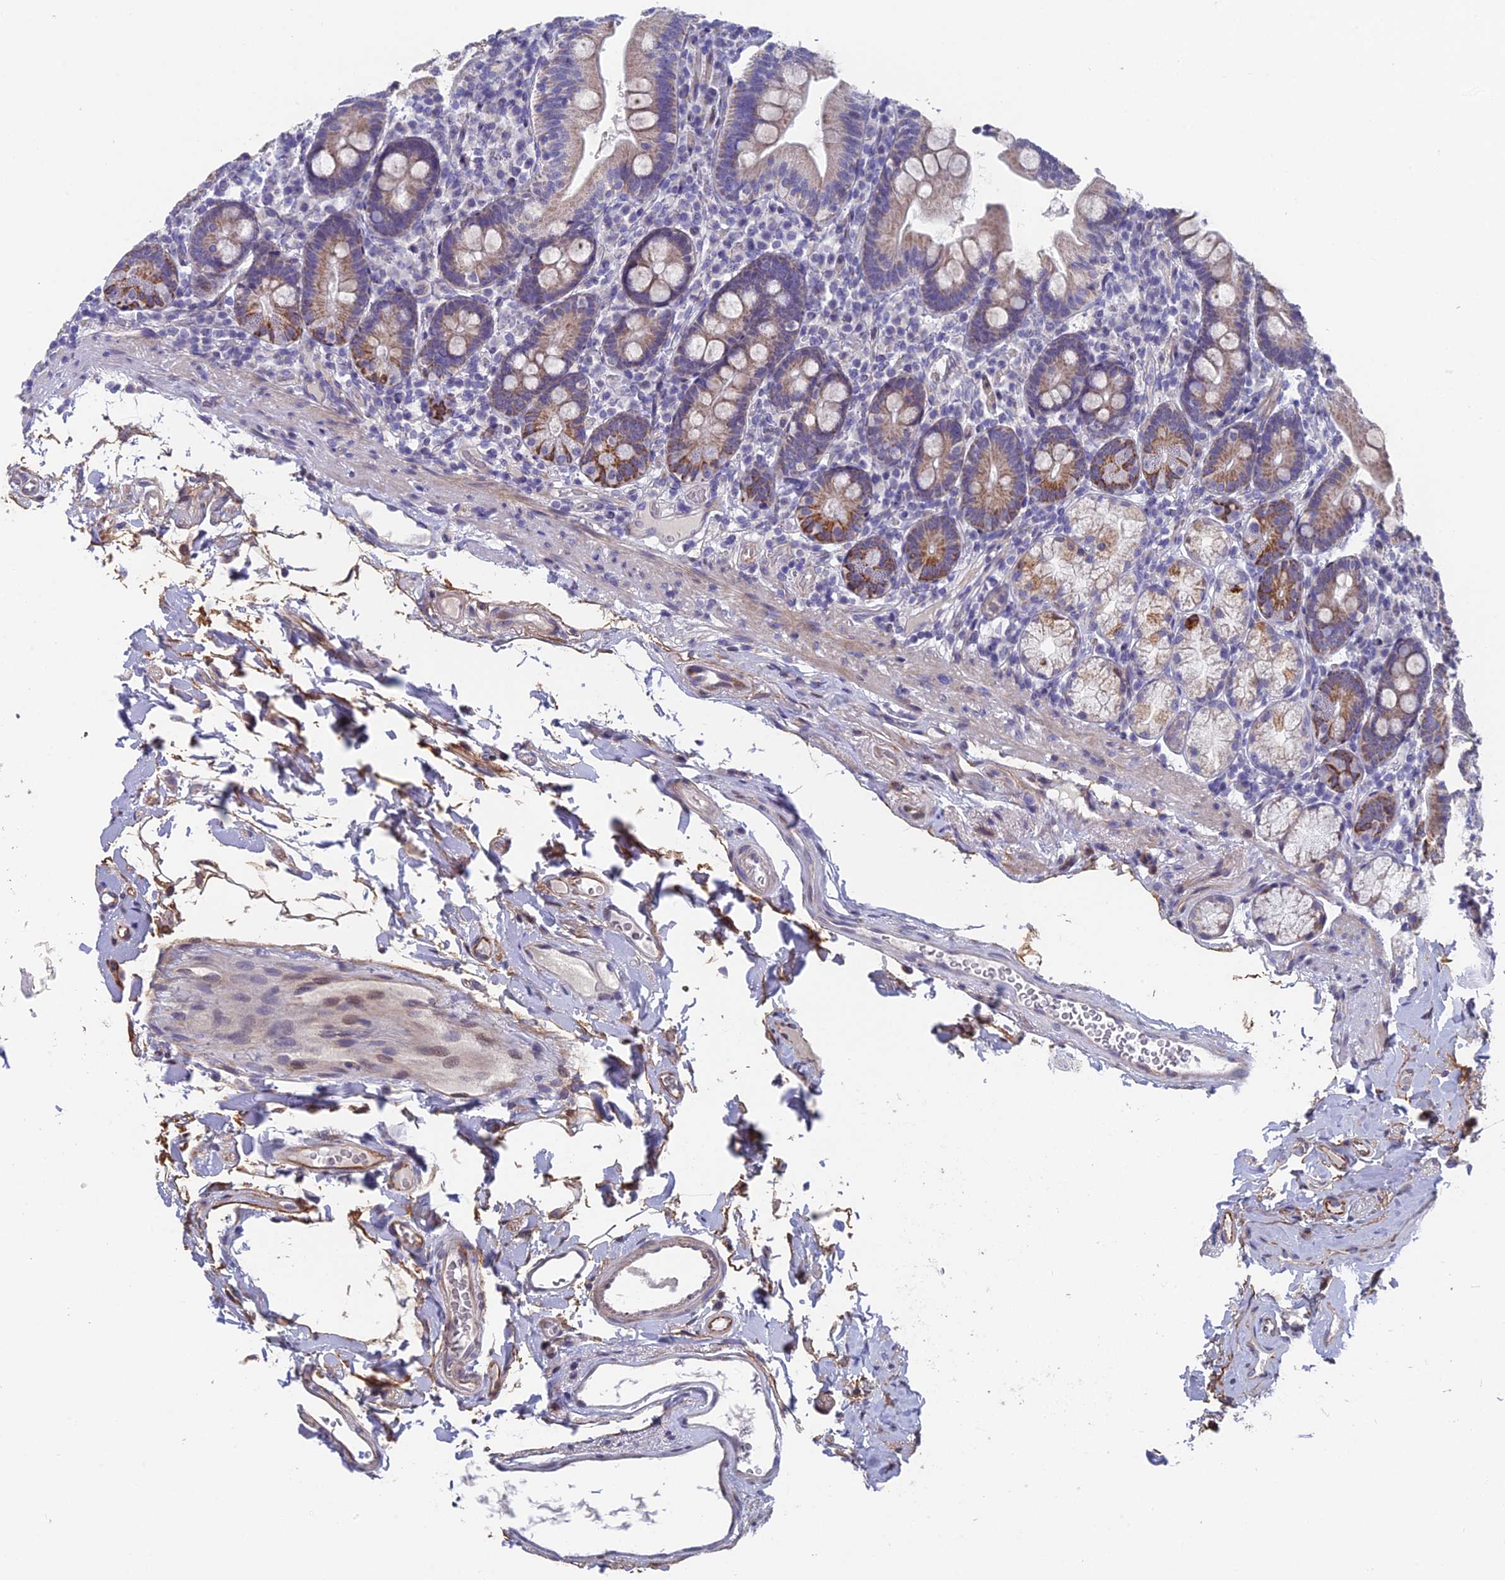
{"staining": {"intensity": "moderate", "quantity": "25%-75%", "location": "cytoplasmic/membranous,nuclear"}, "tissue": "duodenum", "cell_type": "Glandular cells", "image_type": "normal", "snomed": [{"axis": "morphology", "description": "Normal tissue, NOS"}, {"axis": "topography", "description": "Duodenum"}], "caption": "The immunohistochemical stain labels moderate cytoplasmic/membranous,nuclear staining in glandular cells of benign duodenum. Immunohistochemistry (ihc) stains the protein in brown and the nuclei are stained blue.", "gene": "XKR9", "patient": {"sex": "female", "age": 67}}